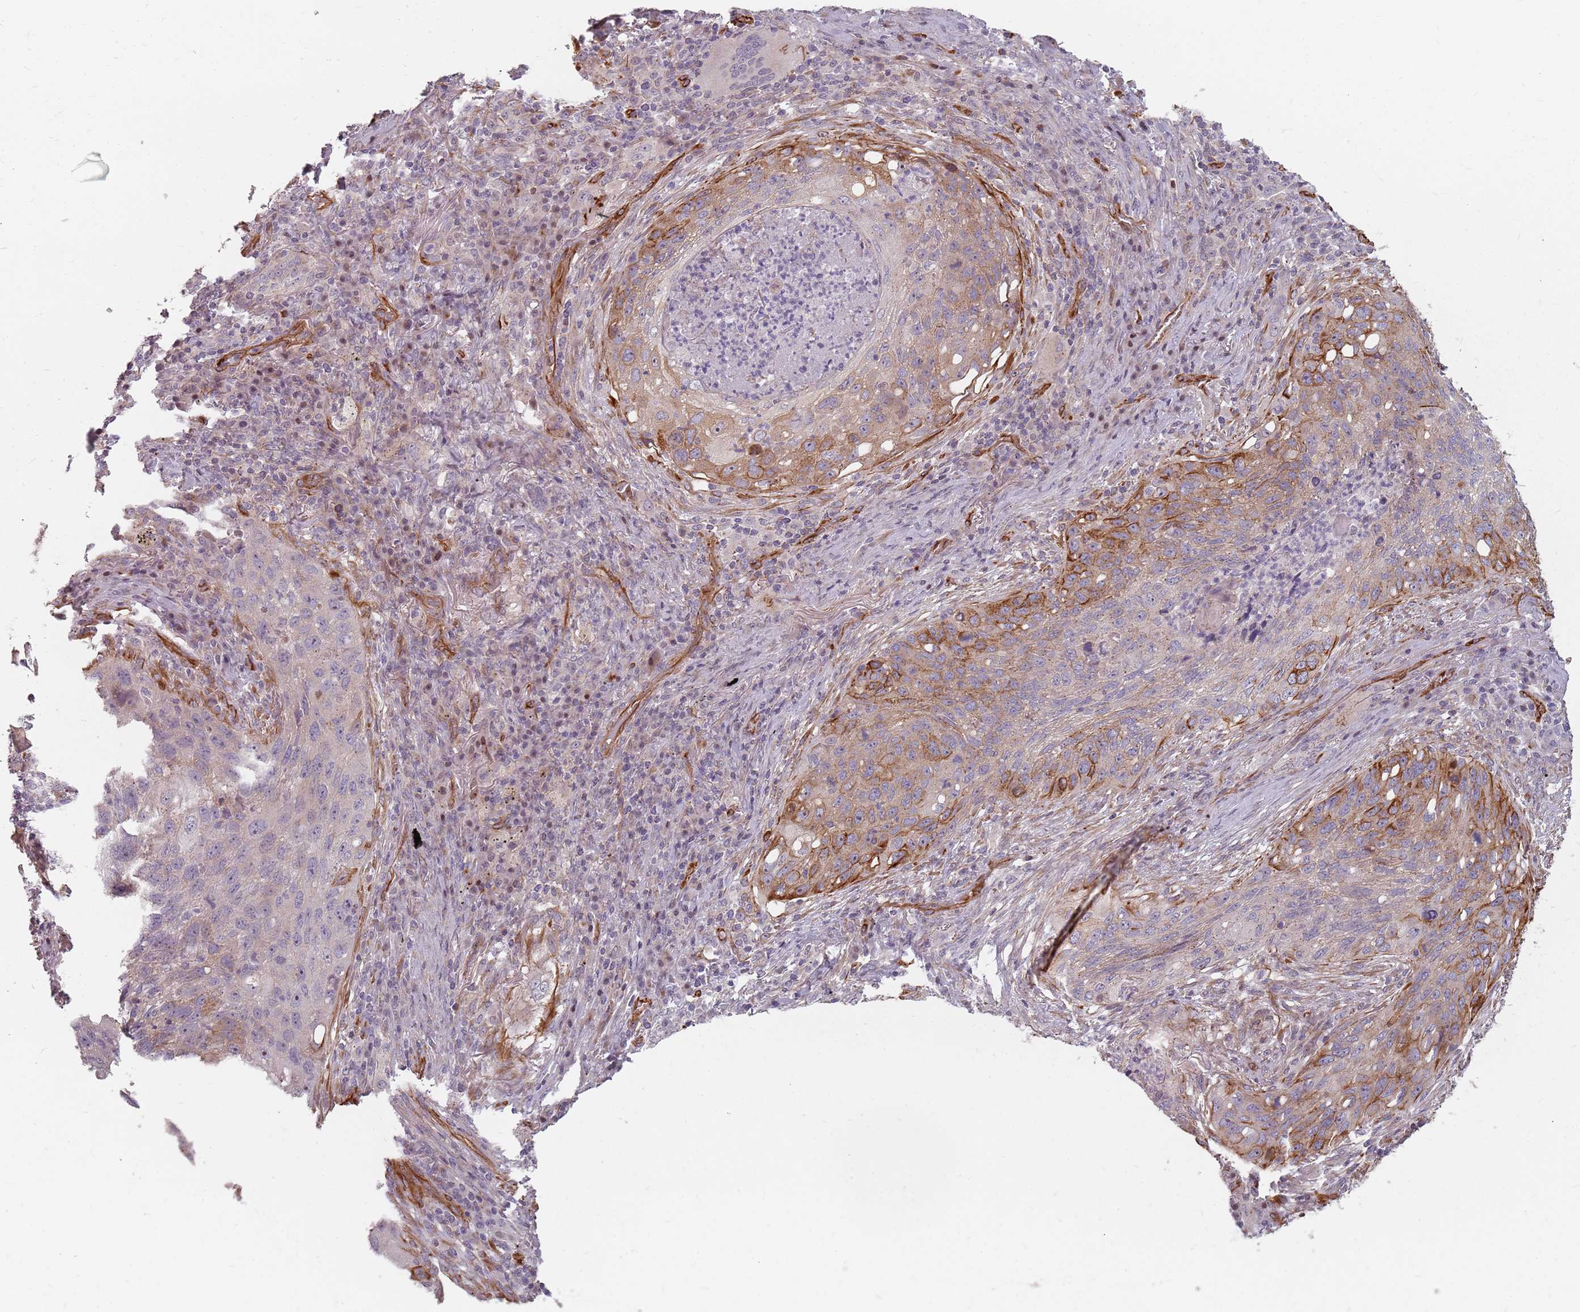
{"staining": {"intensity": "moderate", "quantity": "<25%", "location": "cytoplasmic/membranous"}, "tissue": "lung cancer", "cell_type": "Tumor cells", "image_type": "cancer", "snomed": [{"axis": "morphology", "description": "Squamous cell carcinoma, NOS"}, {"axis": "topography", "description": "Lung"}], "caption": "Protein analysis of lung squamous cell carcinoma tissue shows moderate cytoplasmic/membranous positivity in approximately <25% of tumor cells. The protein of interest is stained brown, and the nuclei are stained in blue (DAB IHC with brightfield microscopy, high magnification).", "gene": "GAS2L3", "patient": {"sex": "female", "age": 63}}